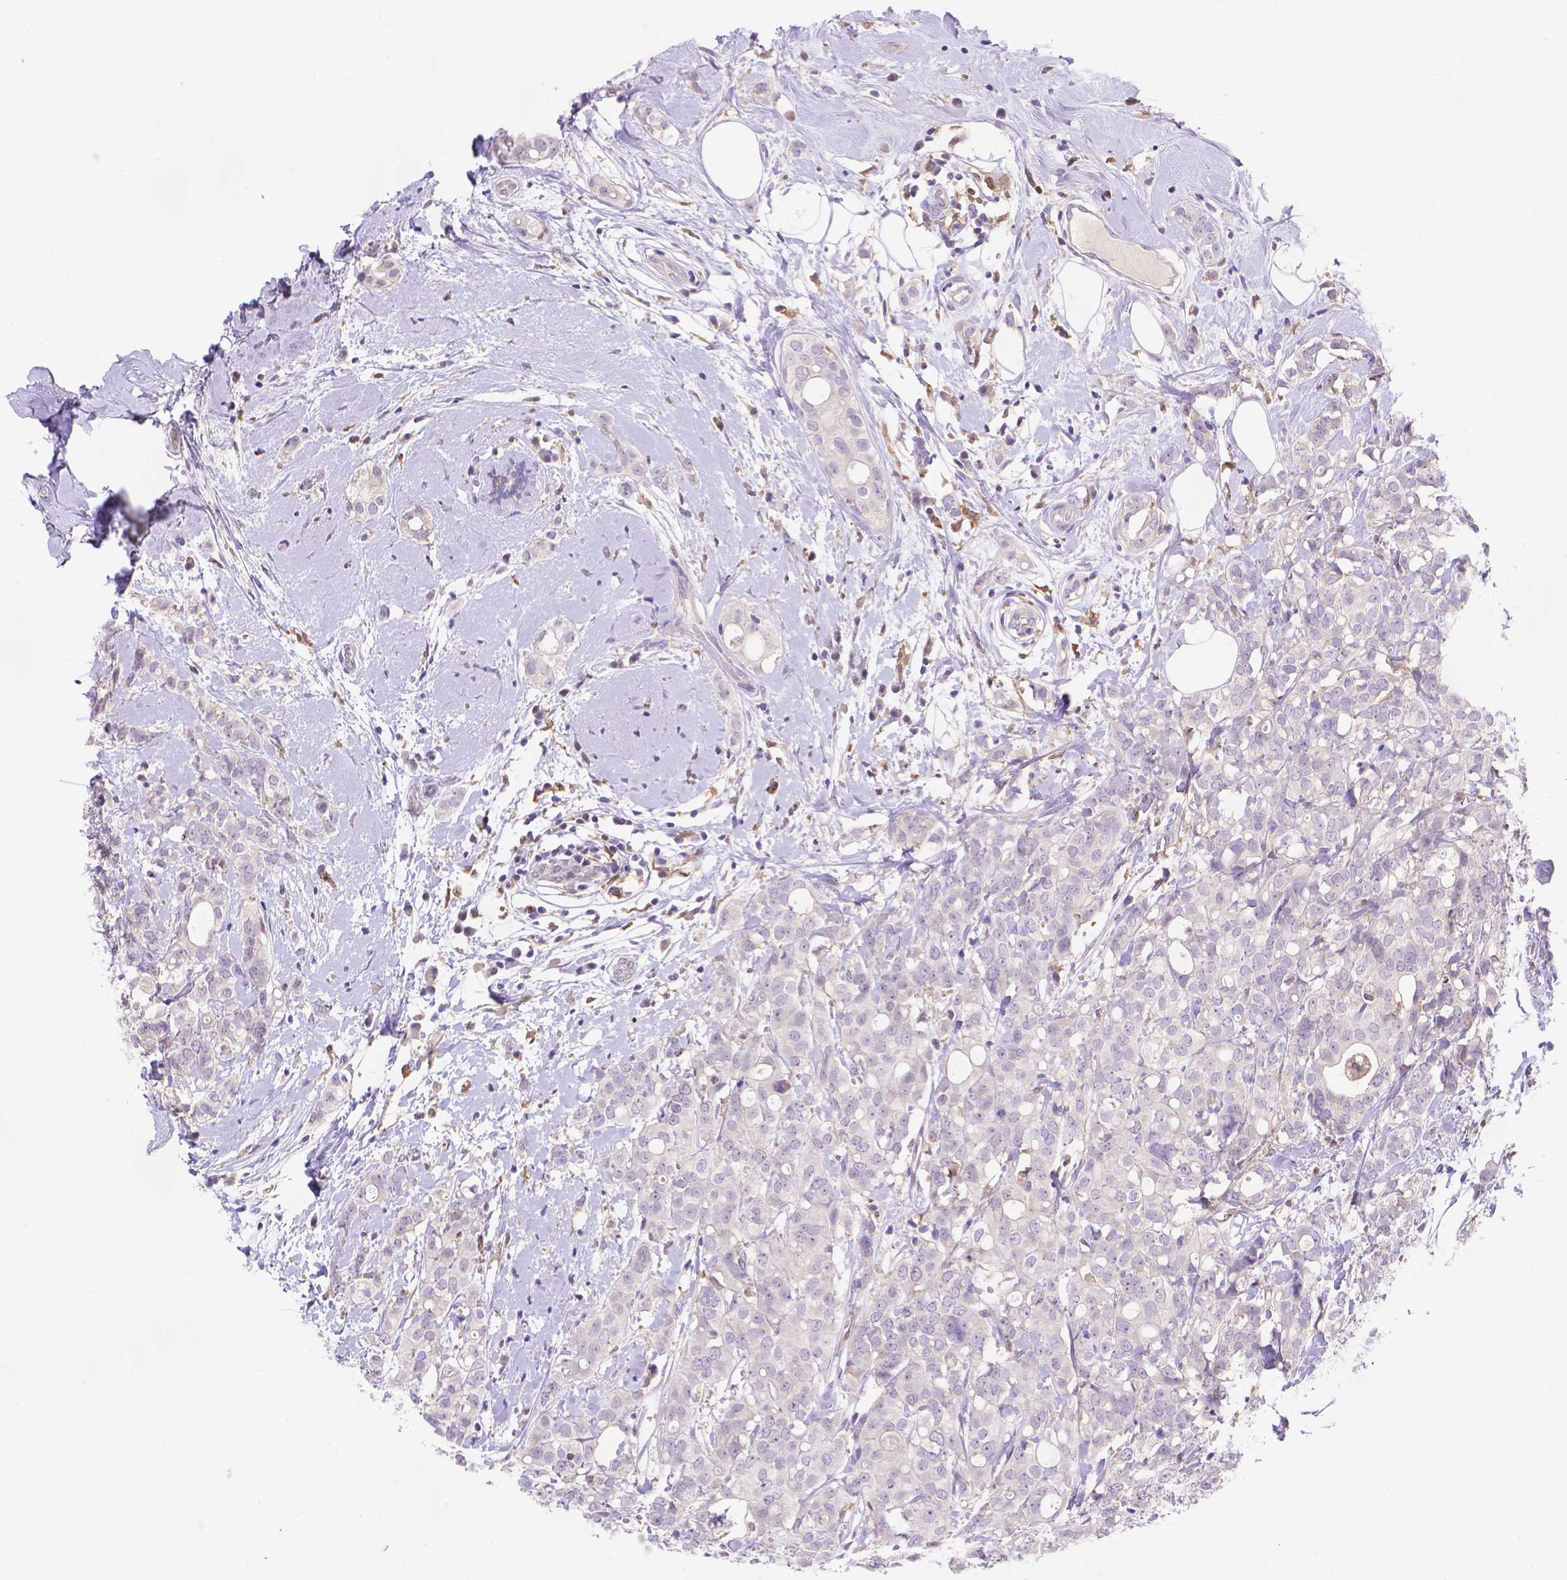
{"staining": {"intensity": "negative", "quantity": "none", "location": "none"}, "tissue": "breast cancer", "cell_type": "Tumor cells", "image_type": "cancer", "snomed": [{"axis": "morphology", "description": "Duct carcinoma"}, {"axis": "topography", "description": "Breast"}], "caption": "Photomicrograph shows no significant protein expression in tumor cells of breast cancer (intraductal carcinoma).", "gene": "FGD2", "patient": {"sex": "female", "age": 40}}